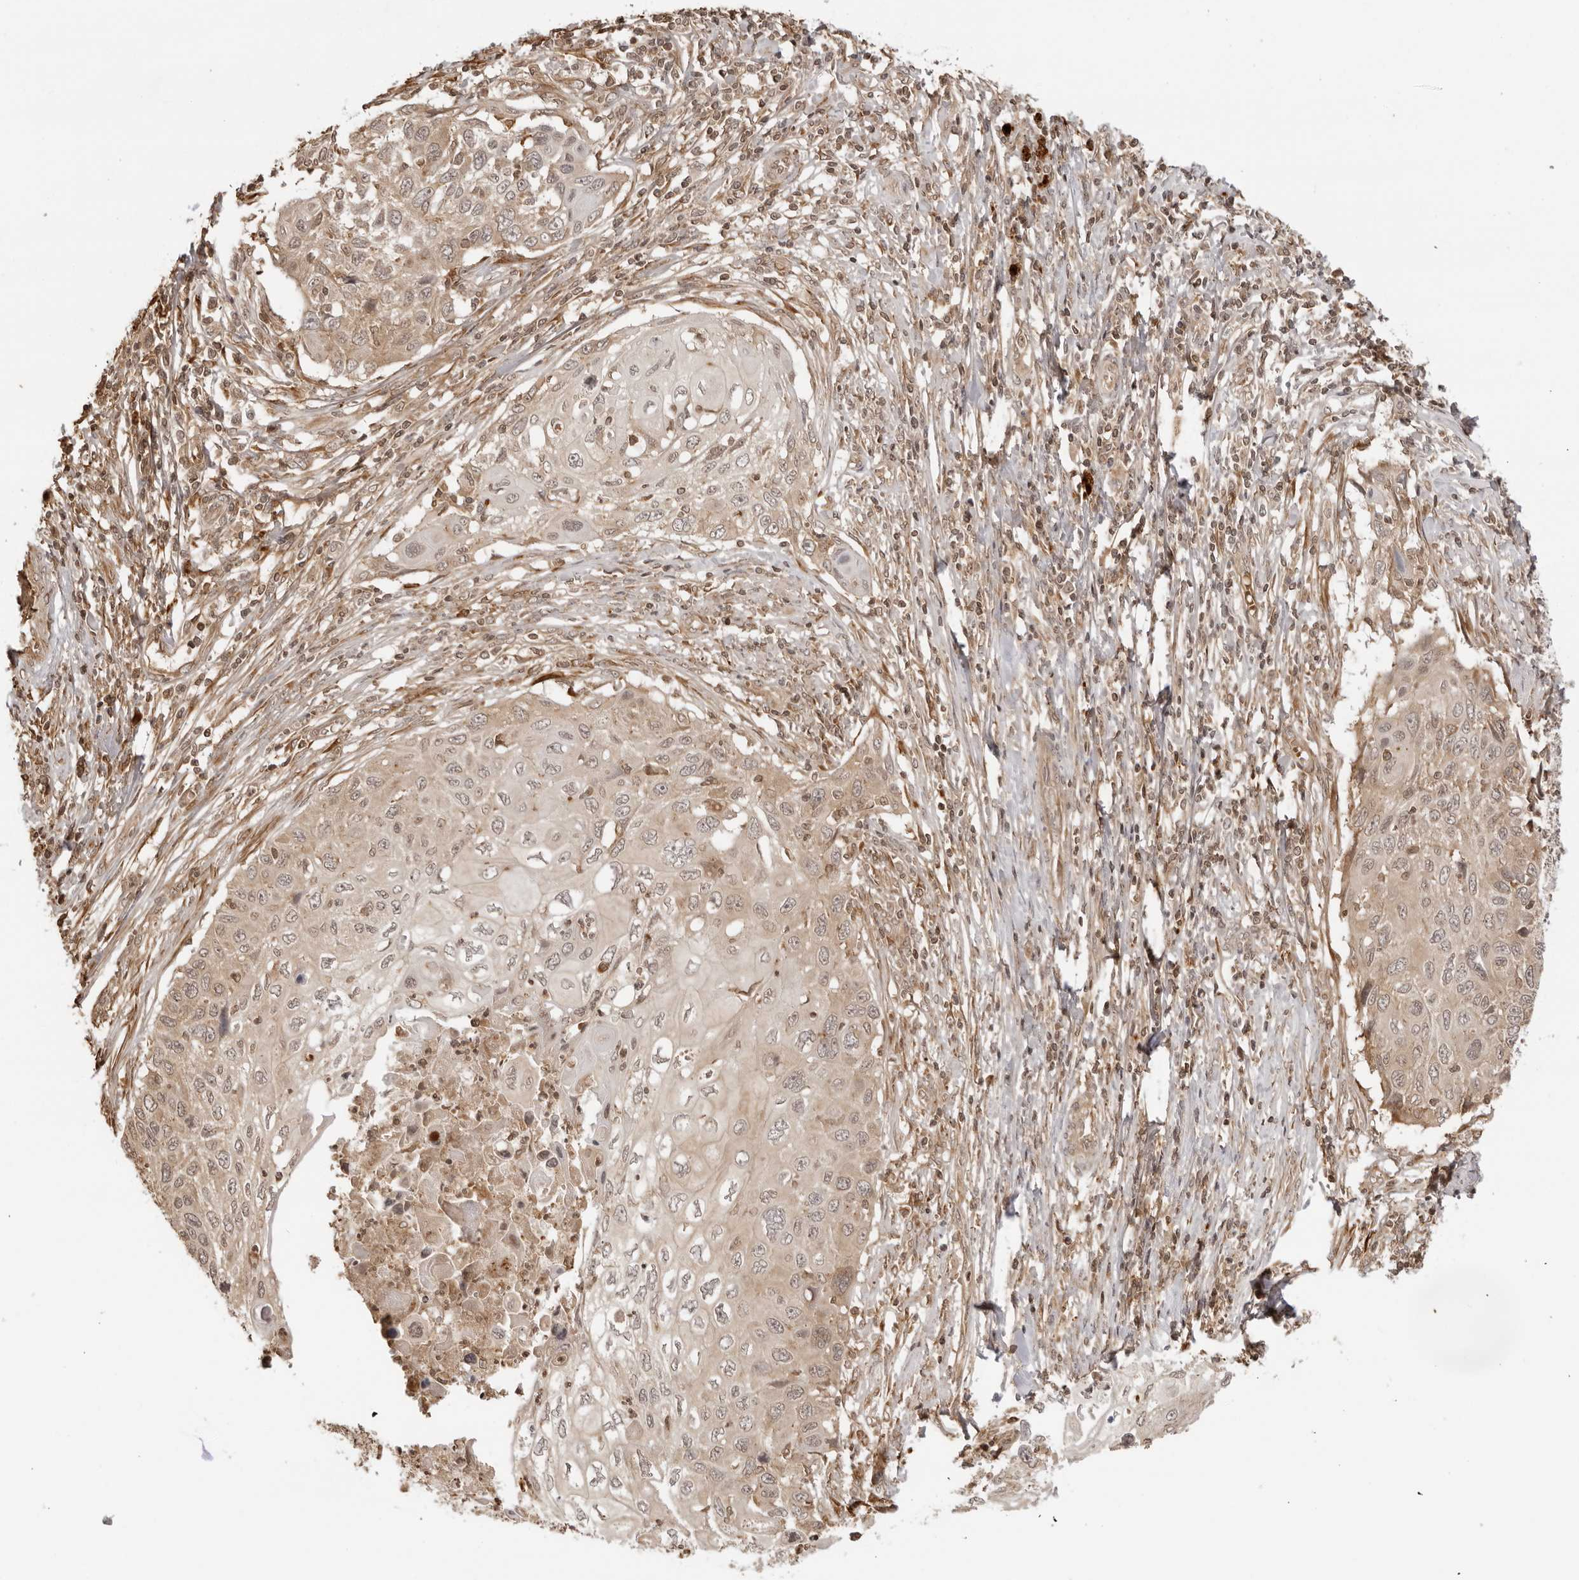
{"staining": {"intensity": "weak", "quantity": "25%-75%", "location": "cytoplasmic/membranous,nuclear"}, "tissue": "cervical cancer", "cell_type": "Tumor cells", "image_type": "cancer", "snomed": [{"axis": "morphology", "description": "Squamous cell carcinoma, NOS"}, {"axis": "topography", "description": "Cervix"}], "caption": "This photomicrograph shows immunohistochemistry (IHC) staining of human cervical cancer, with low weak cytoplasmic/membranous and nuclear positivity in about 25%-75% of tumor cells.", "gene": "IKBKE", "patient": {"sex": "female", "age": 70}}